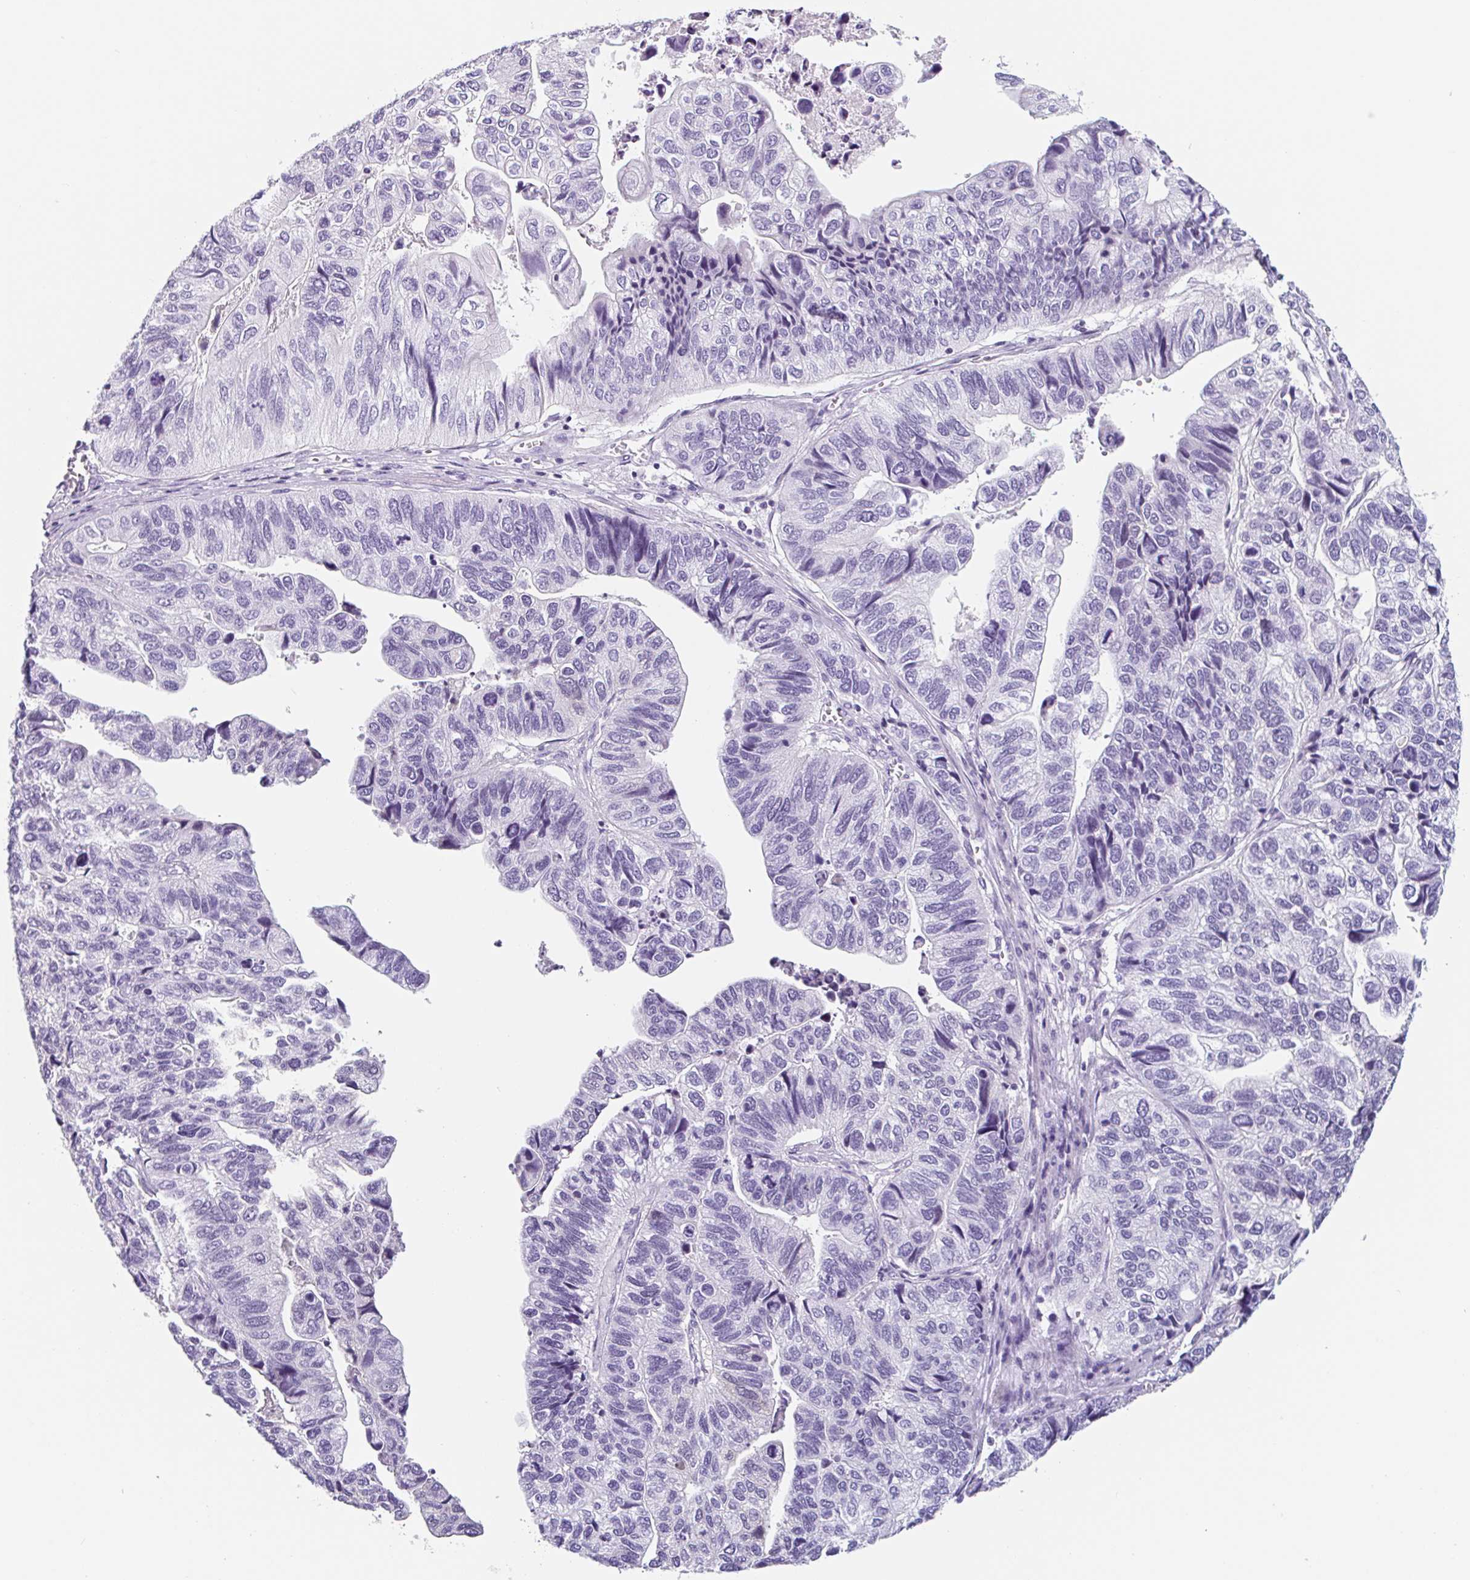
{"staining": {"intensity": "negative", "quantity": "none", "location": "none"}, "tissue": "stomach cancer", "cell_type": "Tumor cells", "image_type": "cancer", "snomed": [{"axis": "morphology", "description": "Adenocarcinoma, NOS"}, {"axis": "topography", "description": "Stomach, upper"}], "caption": "This is an immunohistochemistry histopathology image of adenocarcinoma (stomach). There is no staining in tumor cells.", "gene": "EMC4", "patient": {"sex": "female", "age": 67}}